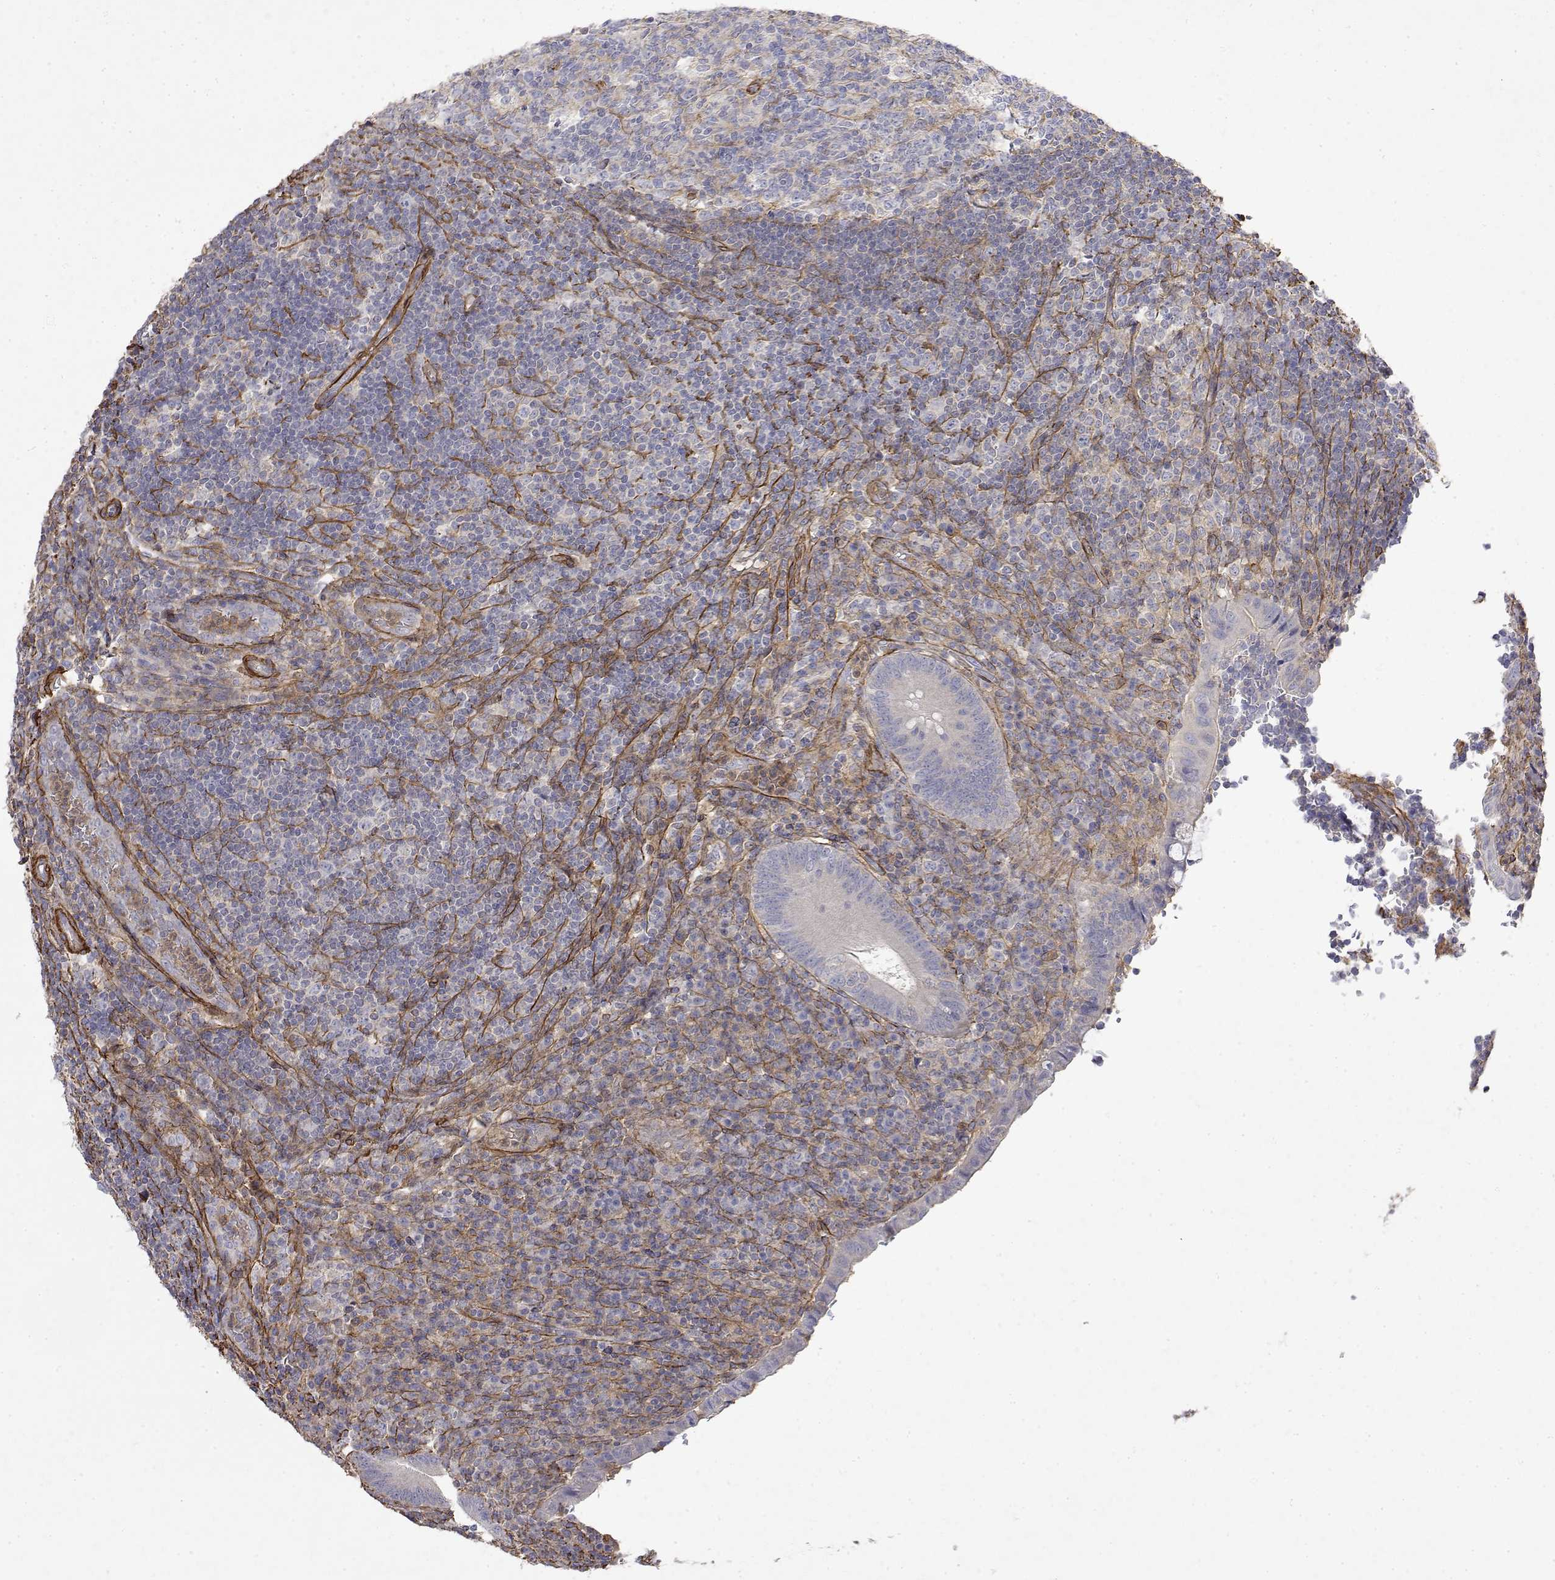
{"staining": {"intensity": "negative", "quantity": "none", "location": "none"}, "tissue": "appendix", "cell_type": "Glandular cells", "image_type": "normal", "snomed": [{"axis": "morphology", "description": "Normal tissue, NOS"}, {"axis": "topography", "description": "Appendix"}], "caption": "This image is of benign appendix stained with immunohistochemistry (IHC) to label a protein in brown with the nuclei are counter-stained blue. There is no positivity in glandular cells.", "gene": "SOWAHD", "patient": {"sex": "male", "age": 18}}